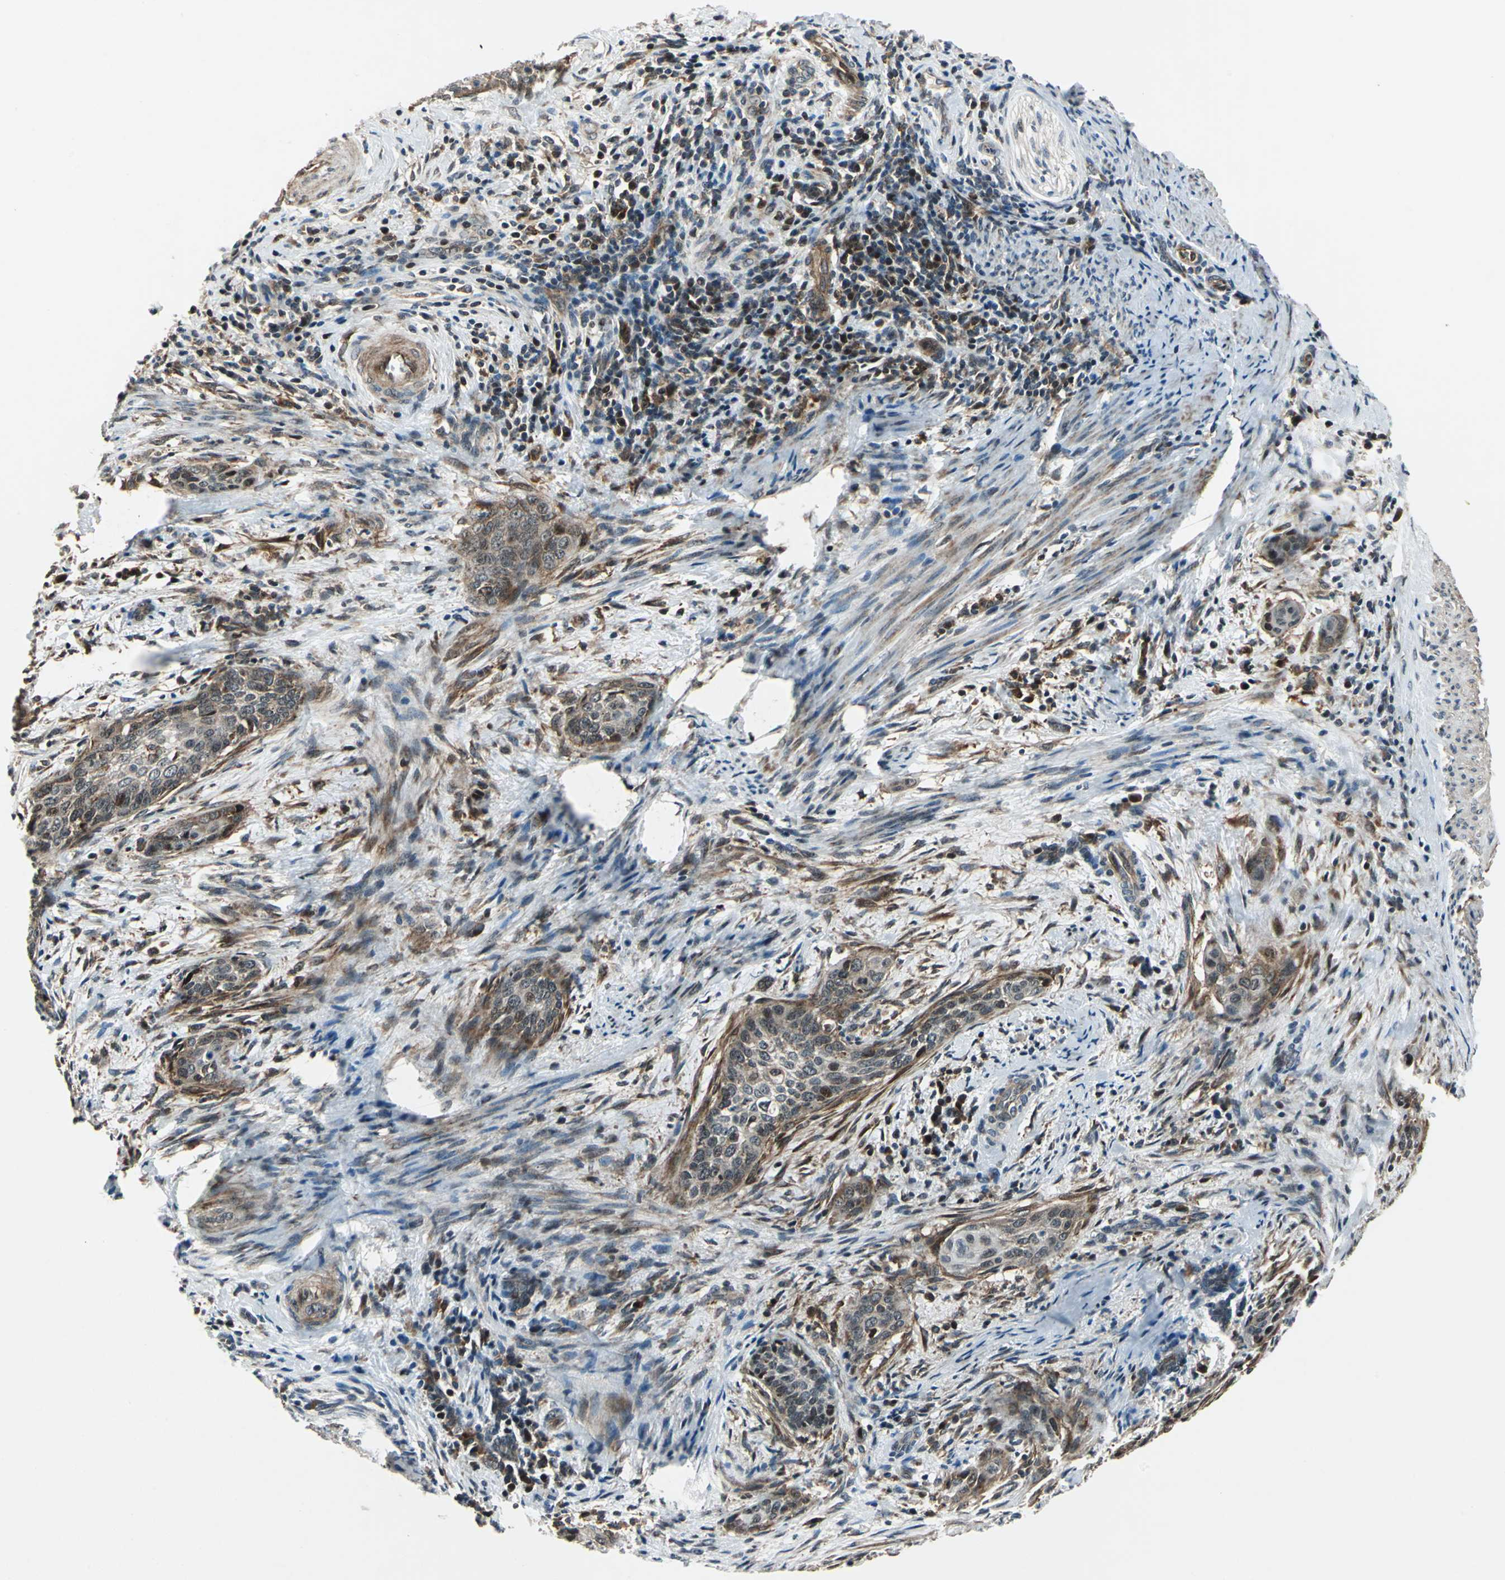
{"staining": {"intensity": "moderate", "quantity": "25%-75%", "location": "cytoplasmic/membranous,nuclear"}, "tissue": "cervical cancer", "cell_type": "Tumor cells", "image_type": "cancer", "snomed": [{"axis": "morphology", "description": "Squamous cell carcinoma, NOS"}, {"axis": "topography", "description": "Cervix"}], "caption": "Cervical cancer stained with immunohistochemistry exhibits moderate cytoplasmic/membranous and nuclear staining in about 25%-75% of tumor cells.", "gene": "AATF", "patient": {"sex": "female", "age": 33}}